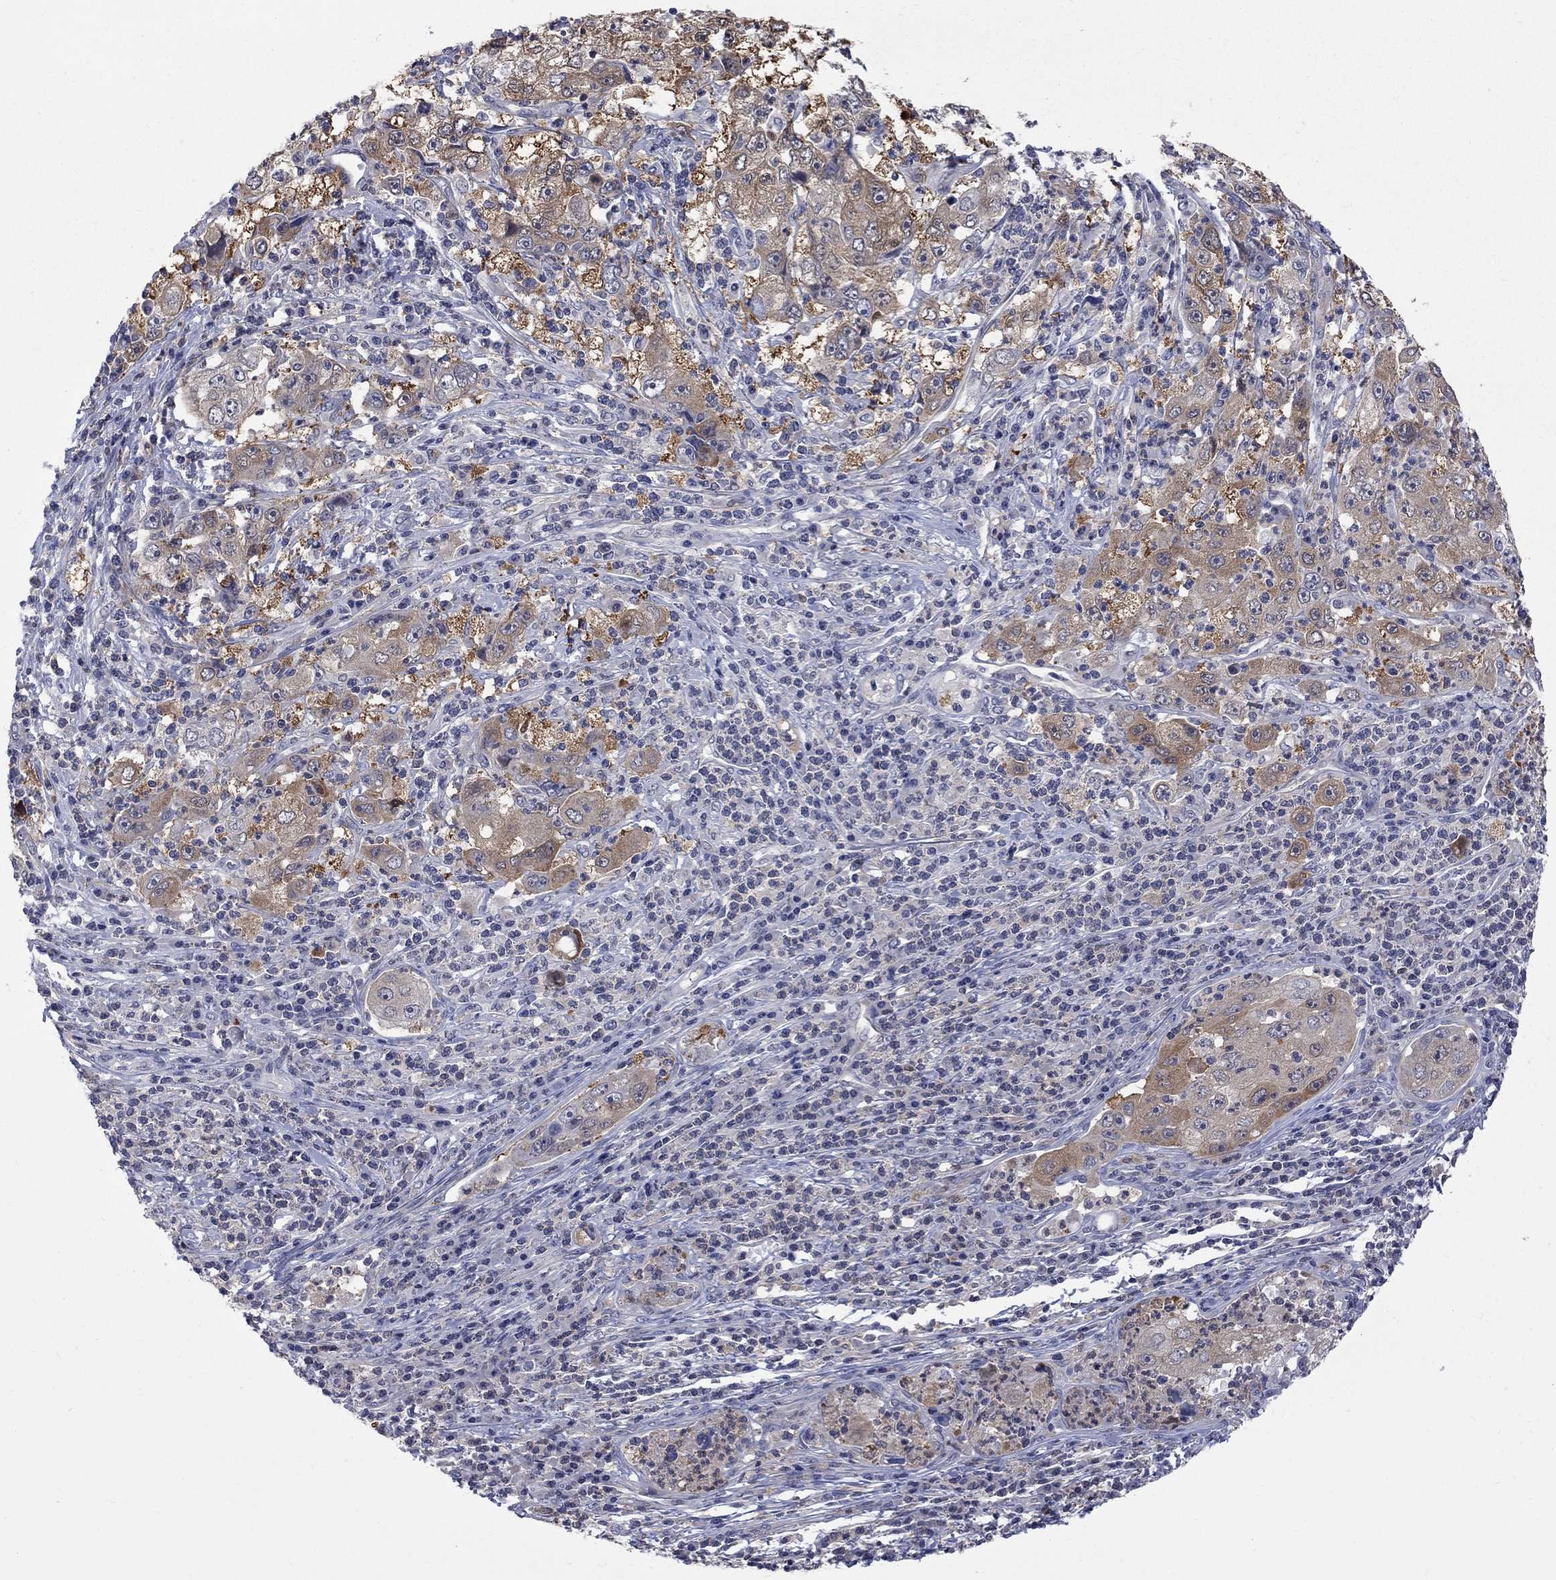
{"staining": {"intensity": "moderate", "quantity": "25%-75%", "location": "cytoplasmic/membranous"}, "tissue": "cervical cancer", "cell_type": "Tumor cells", "image_type": "cancer", "snomed": [{"axis": "morphology", "description": "Squamous cell carcinoma, NOS"}, {"axis": "topography", "description": "Cervix"}], "caption": "An image showing moderate cytoplasmic/membranous staining in about 25%-75% of tumor cells in cervical cancer, as visualized by brown immunohistochemical staining.", "gene": "HKDC1", "patient": {"sex": "female", "age": 36}}